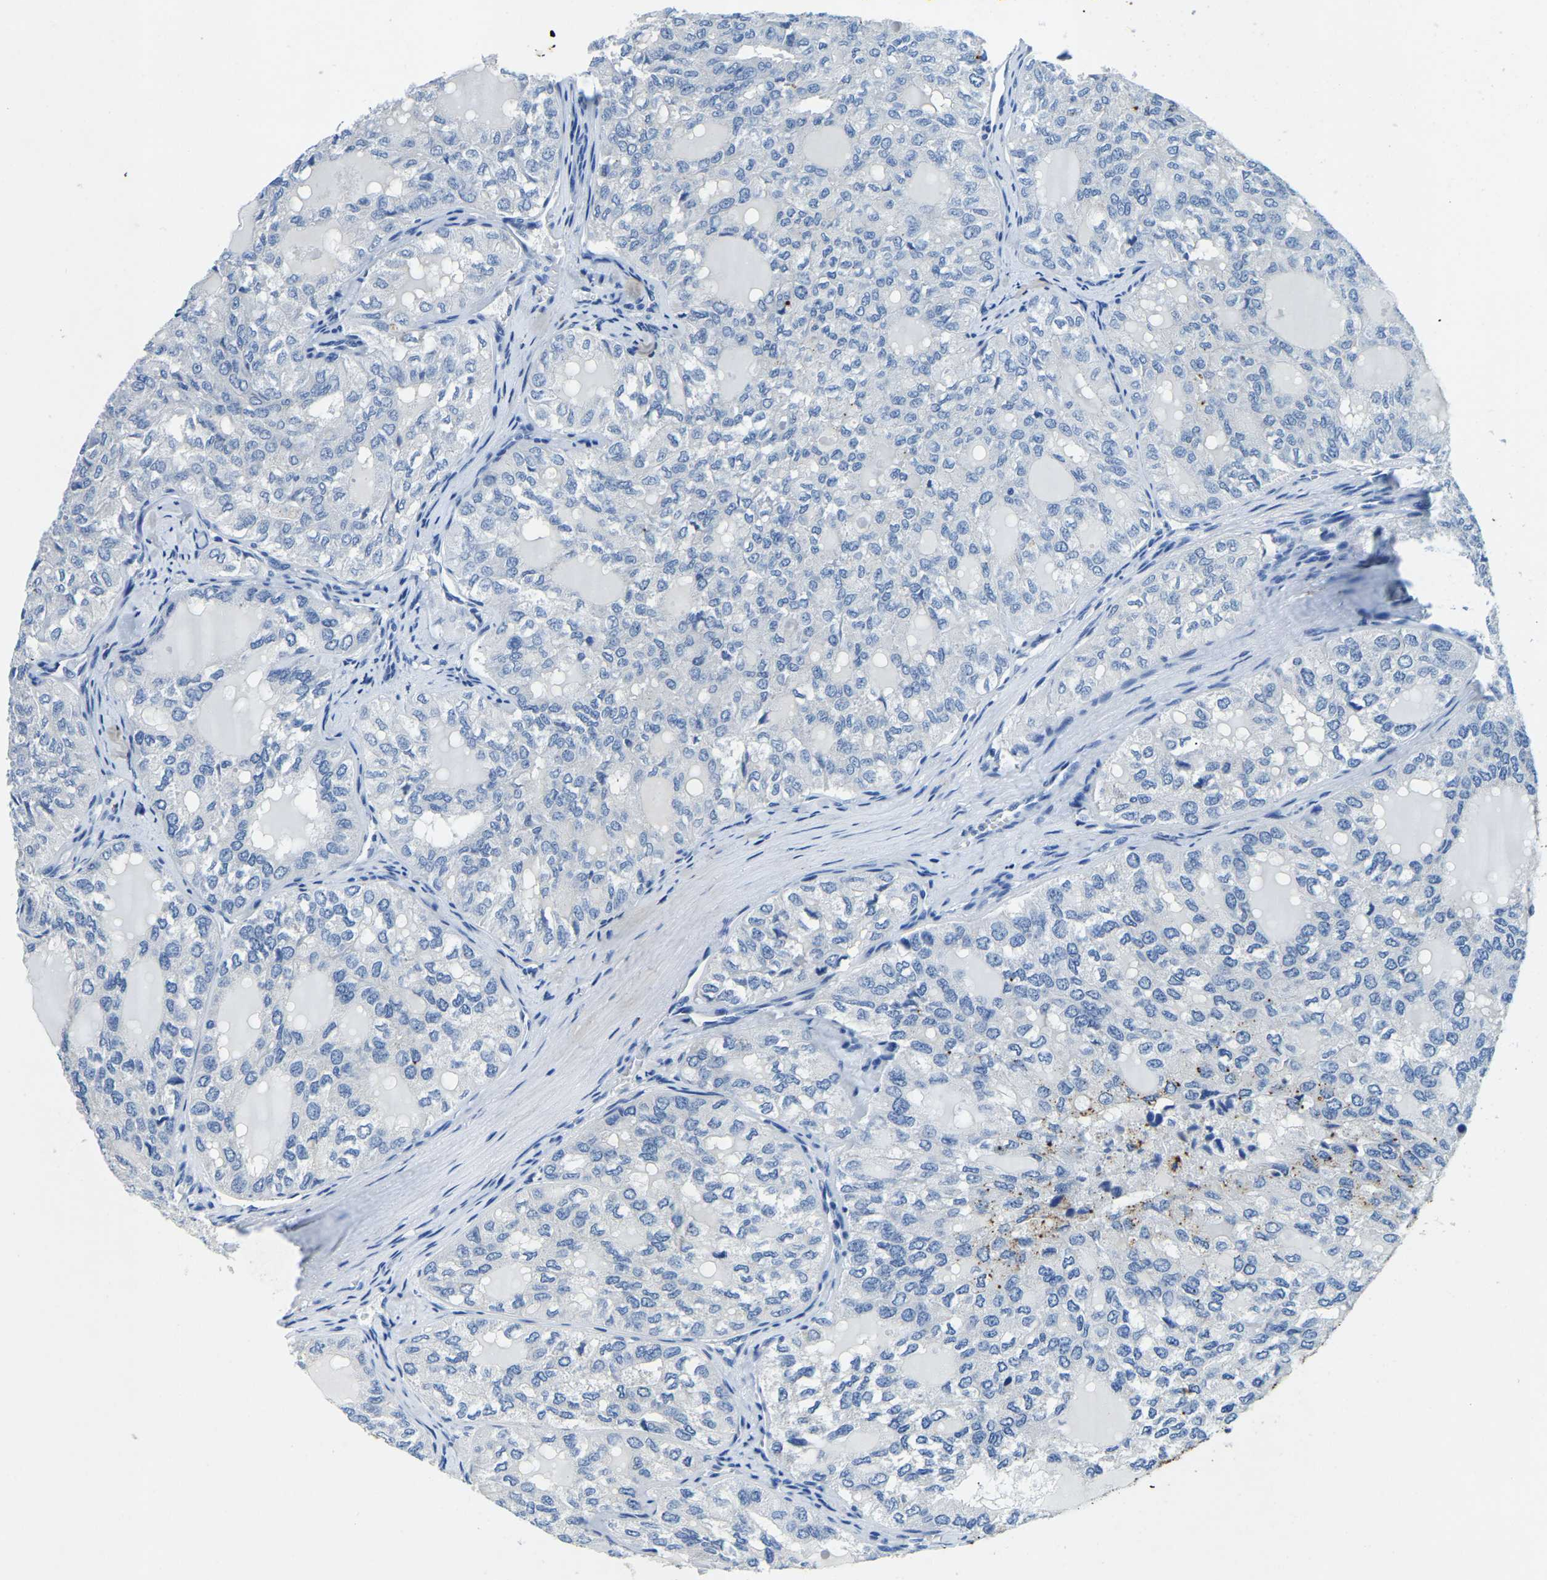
{"staining": {"intensity": "negative", "quantity": "none", "location": "none"}, "tissue": "thyroid cancer", "cell_type": "Tumor cells", "image_type": "cancer", "snomed": [{"axis": "morphology", "description": "Follicular adenoma carcinoma, NOS"}, {"axis": "topography", "description": "Thyroid gland"}], "caption": "This is an IHC photomicrograph of thyroid follicular adenoma carcinoma. There is no staining in tumor cells.", "gene": "UBN2", "patient": {"sex": "male", "age": 75}}